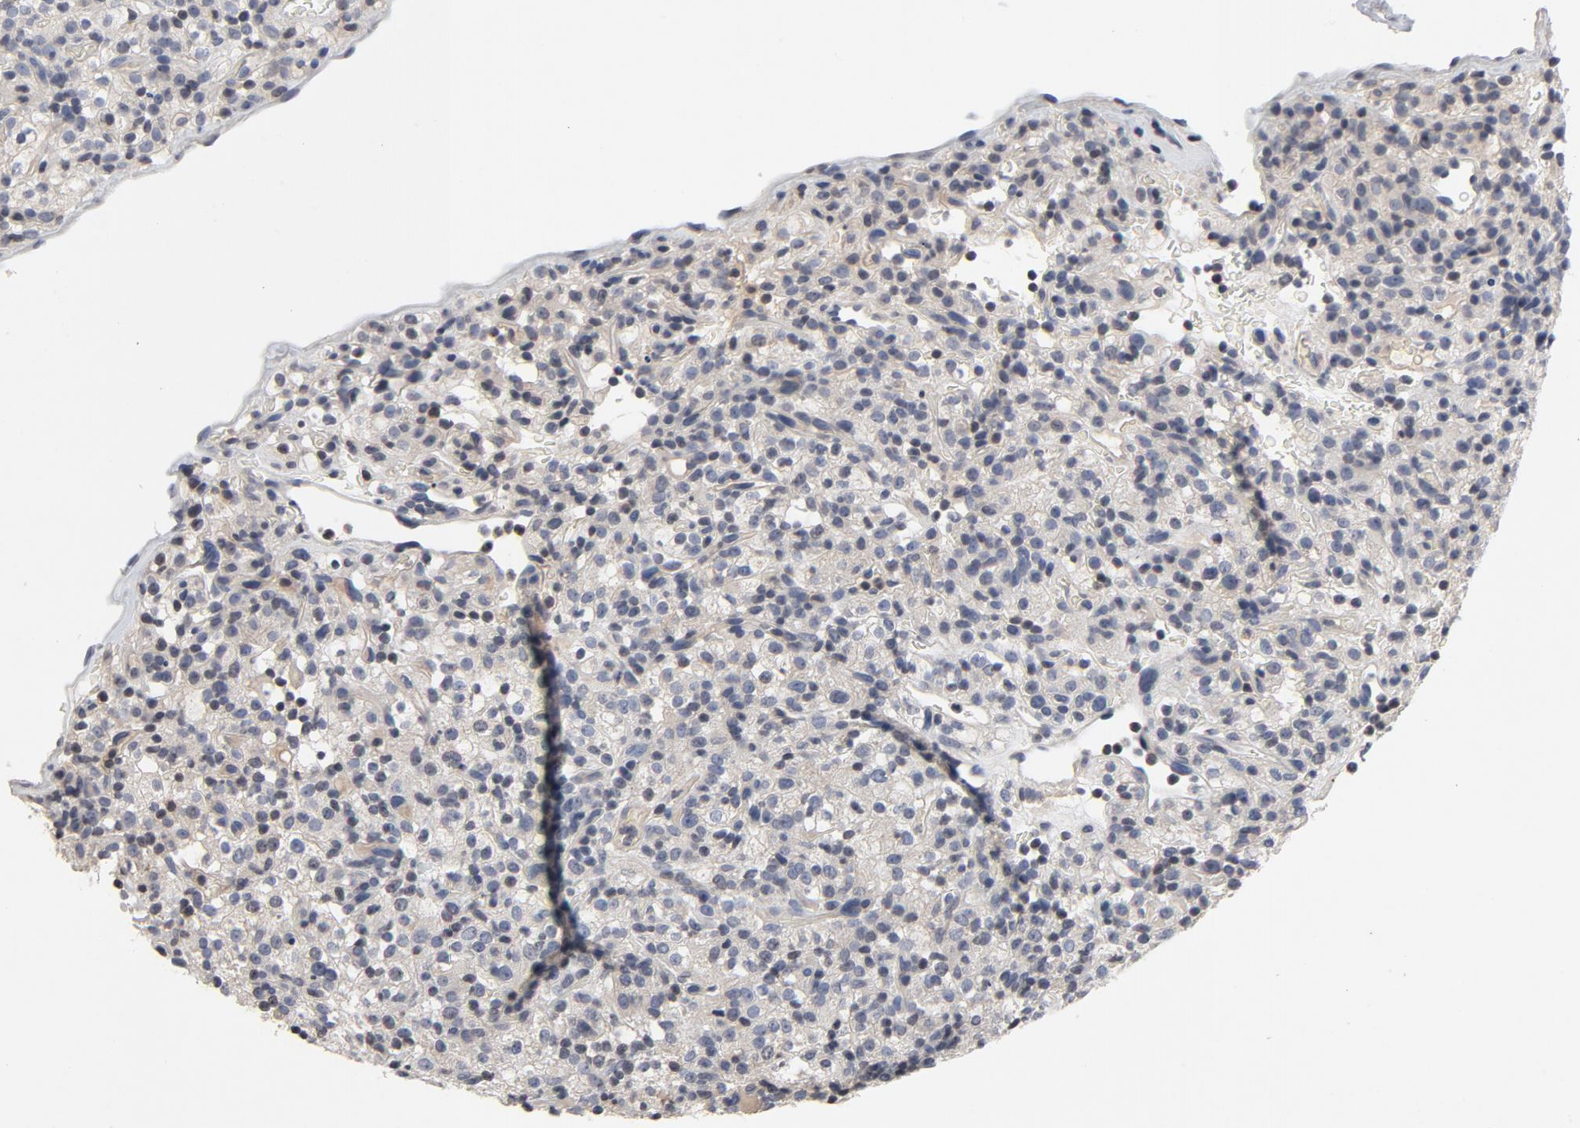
{"staining": {"intensity": "negative", "quantity": "none", "location": "none"}, "tissue": "renal cancer", "cell_type": "Tumor cells", "image_type": "cancer", "snomed": [{"axis": "morphology", "description": "Normal tissue, NOS"}, {"axis": "morphology", "description": "Adenocarcinoma, NOS"}, {"axis": "topography", "description": "Kidney"}], "caption": "Tumor cells show no significant expression in renal cancer (adenocarcinoma).", "gene": "TCL1A", "patient": {"sex": "female", "age": 72}}